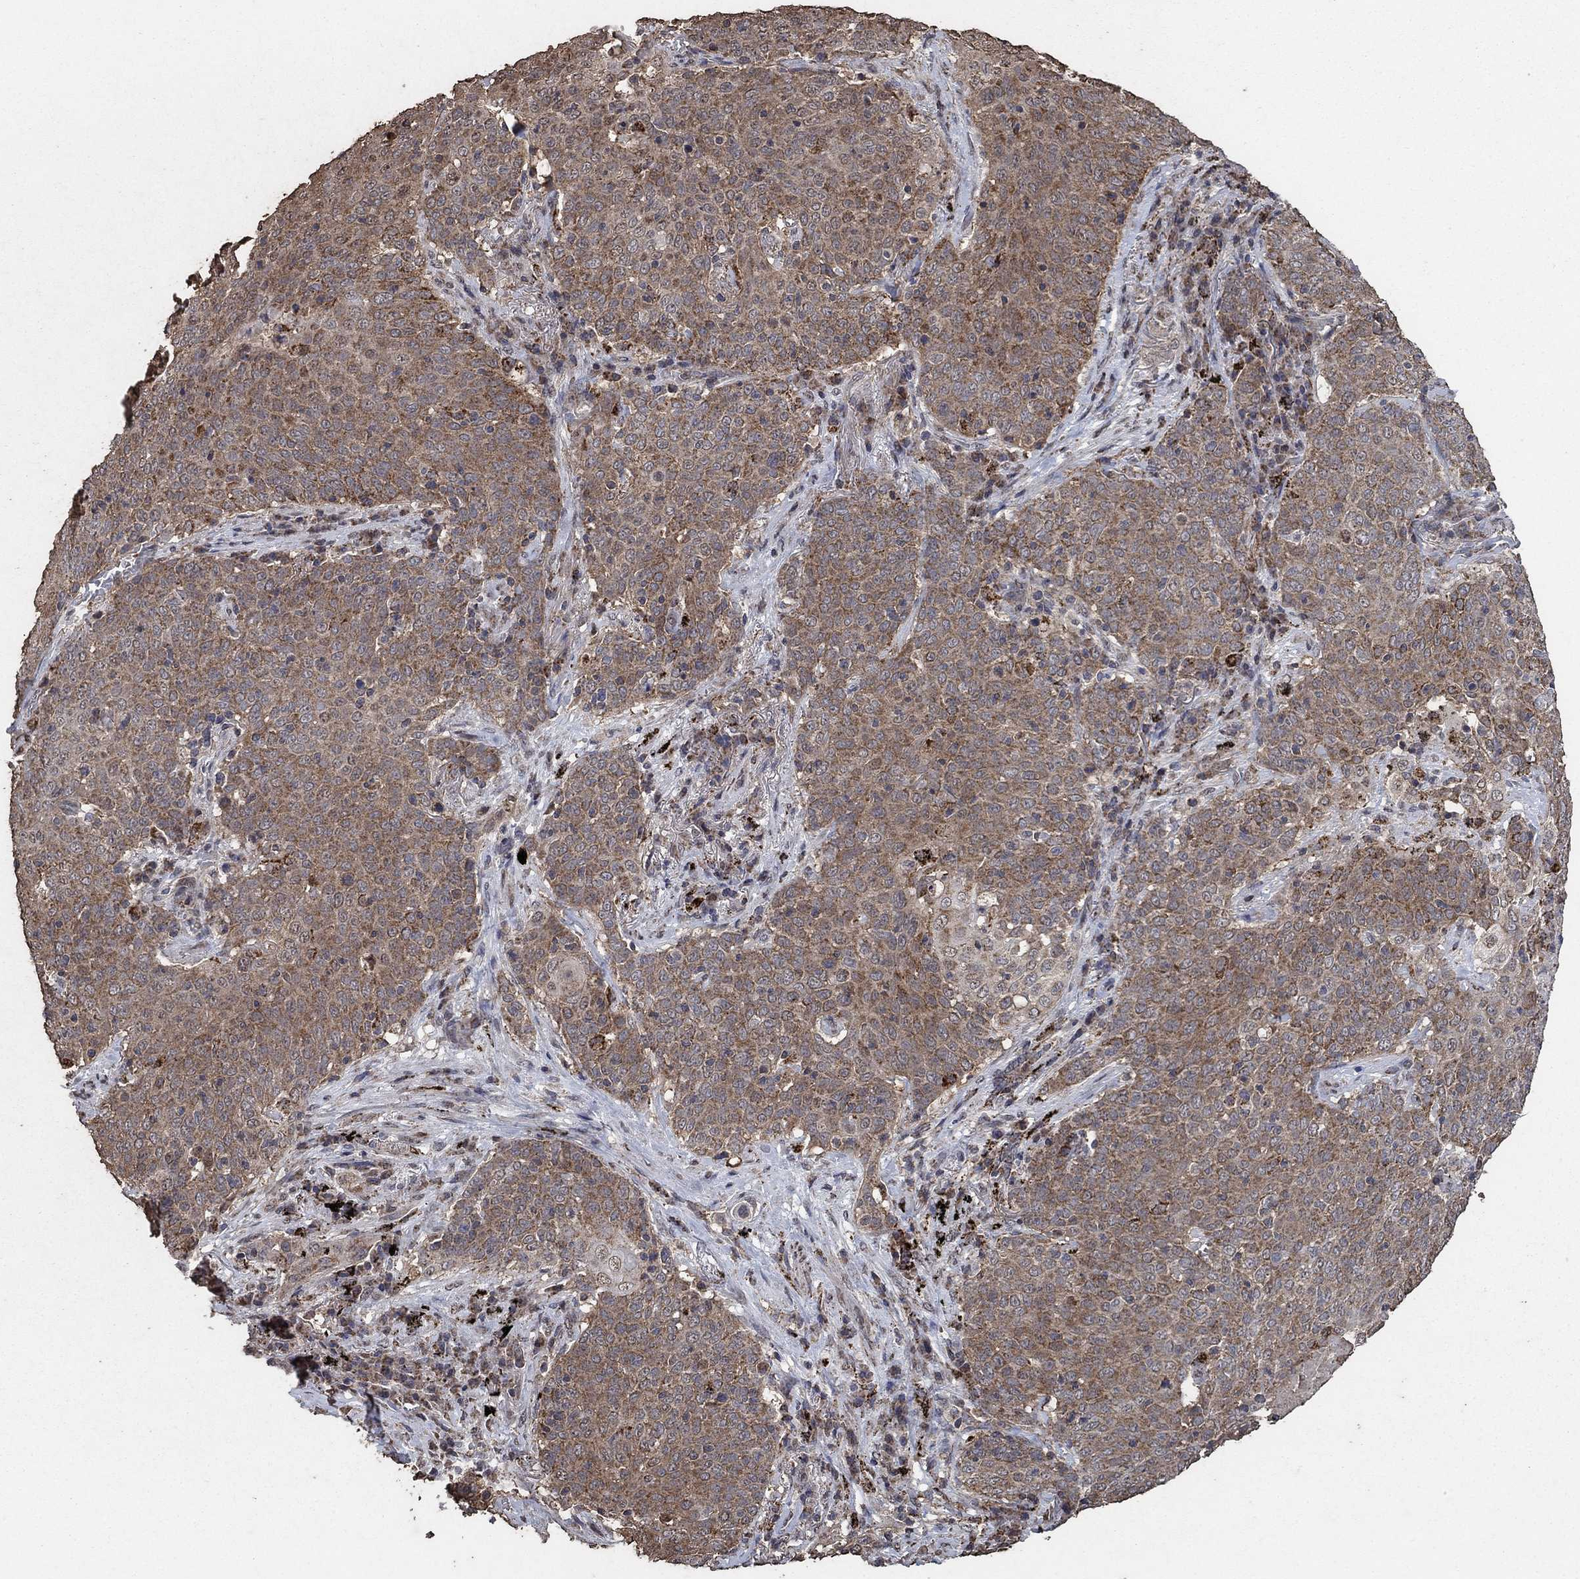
{"staining": {"intensity": "strong", "quantity": "<25%", "location": "cytoplasmic/membranous"}, "tissue": "lung cancer", "cell_type": "Tumor cells", "image_type": "cancer", "snomed": [{"axis": "morphology", "description": "Squamous cell carcinoma, NOS"}, {"axis": "topography", "description": "Lung"}], "caption": "Lung cancer (squamous cell carcinoma) stained for a protein (brown) shows strong cytoplasmic/membranous positive staining in about <25% of tumor cells.", "gene": "MRPS24", "patient": {"sex": "male", "age": 82}}